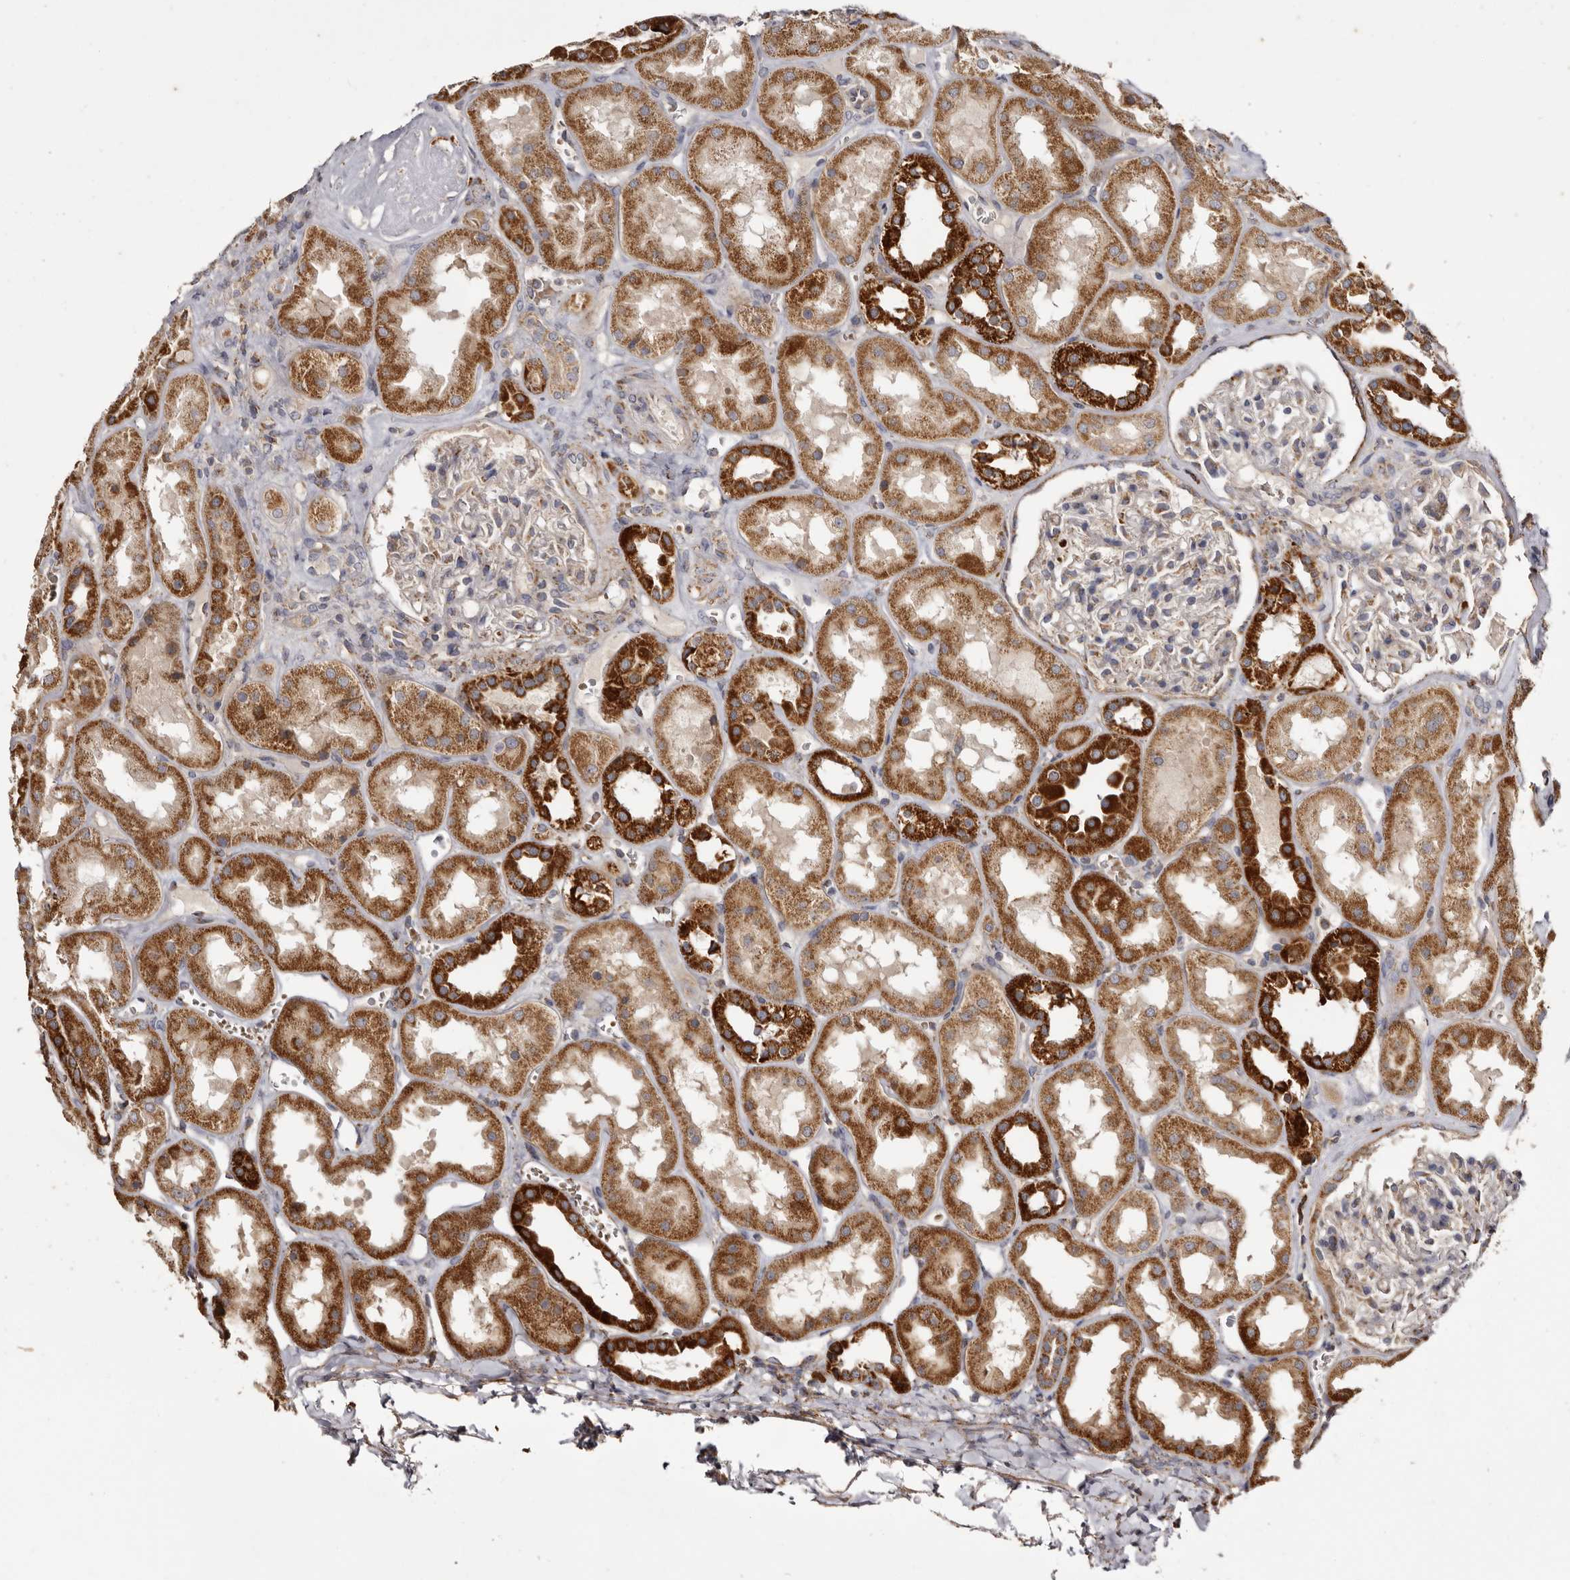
{"staining": {"intensity": "moderate", "quantity": "<25%", "location": "cytoplasmic/membranous"}, "tissue": "kidney", "cell_type": "Cells in glomeruli", "image_type": "normal", "snomed": [{"axis": "morphology", "description": "Normal tissue, NOS"}, {"axis": "topography", "description": "Kidney"}], "caption": "This photomicrograph shows unremarkable kidney stained with IHC to label a protein in brown. The cytoplasmic/membranous of cells in glomeruli show moderate positivity for the protein. Nuclei are counter-stained blue.", "gene": "MECR", "patient": {"sex": "male", "age": 70}}